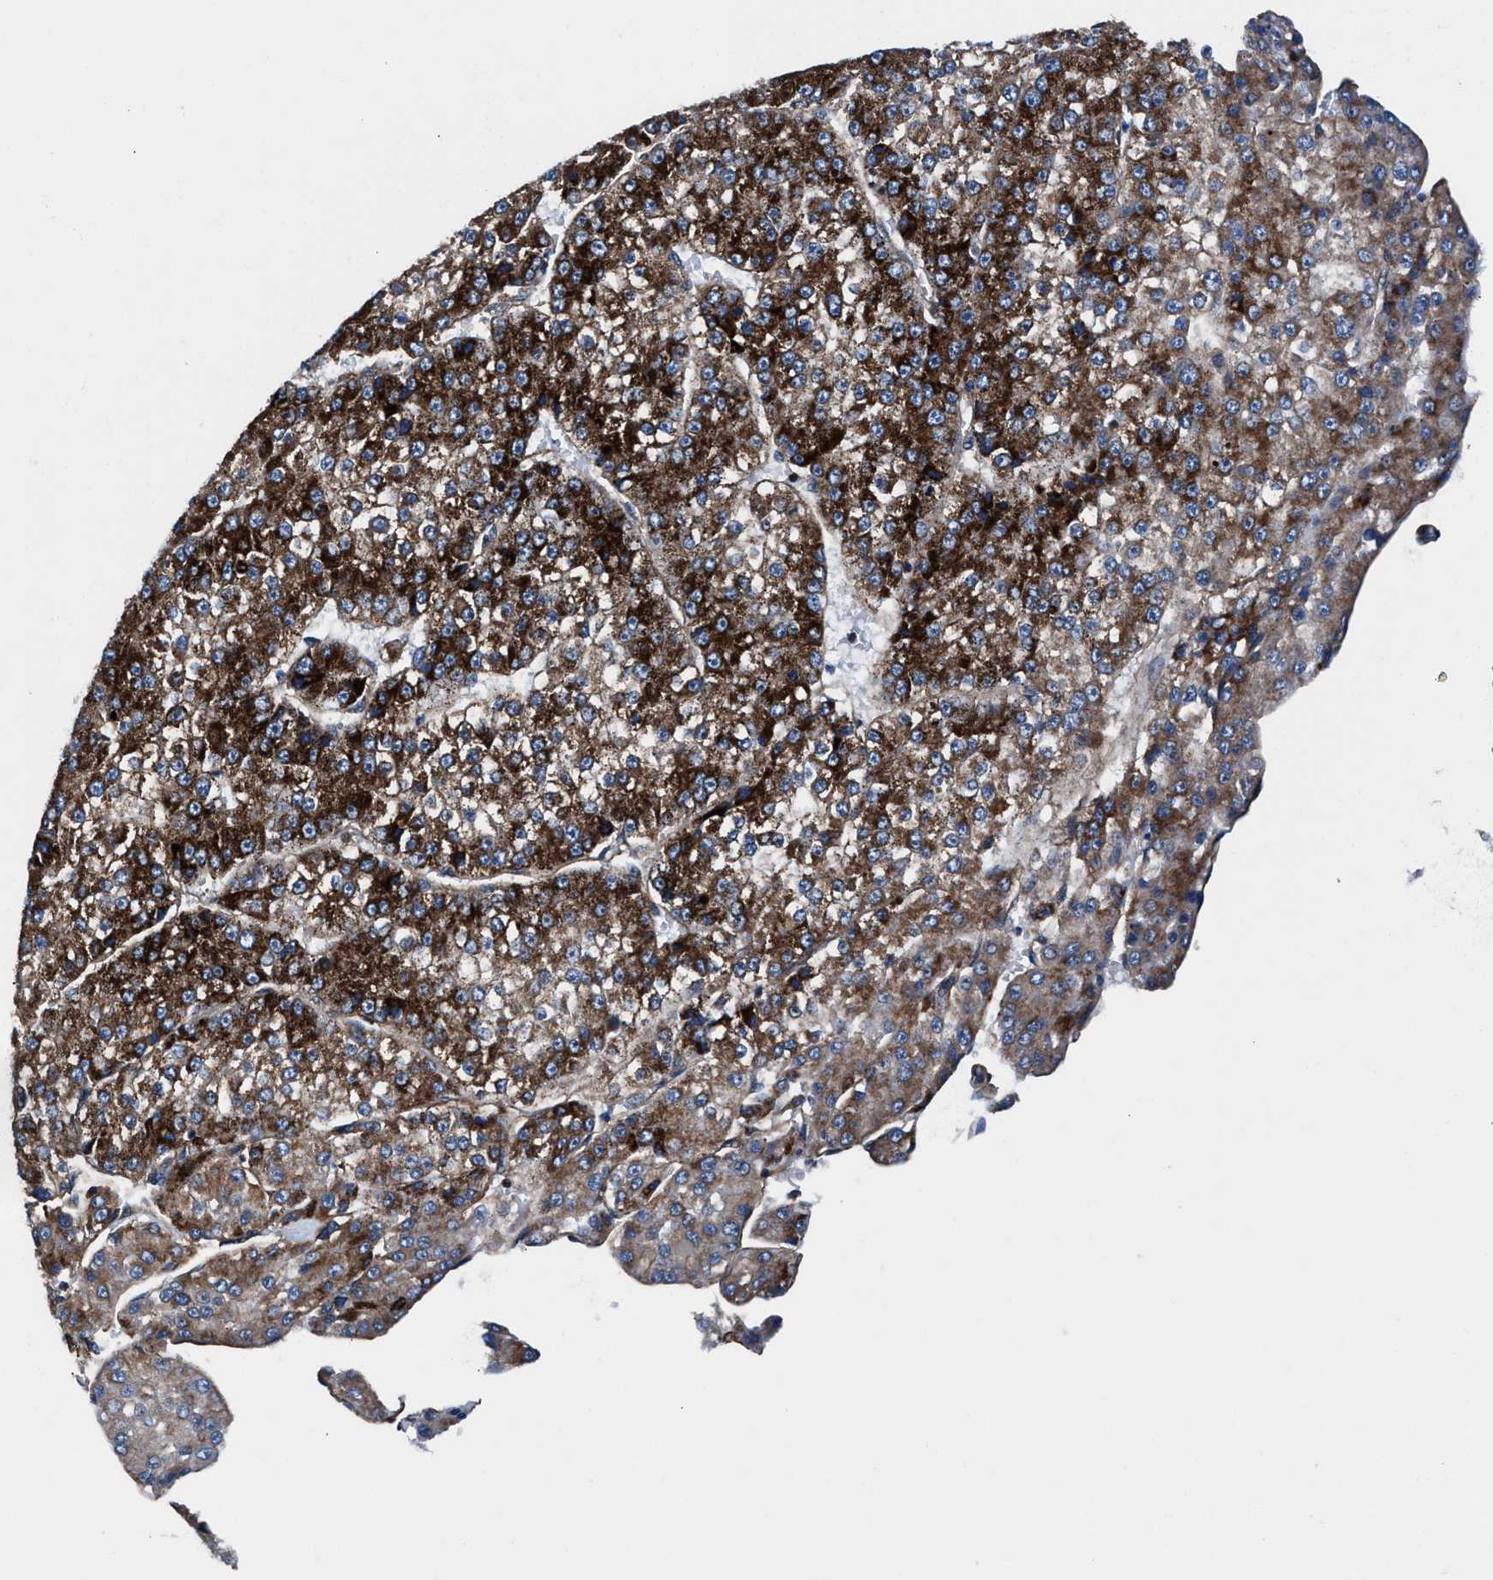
{"staining": {"intensity": "strong", "quantity": ">75%", "location": "cytoplasmic/membranous"}, "tissue": "liver cancer", "cell_type": "Tumor cells", "image_type": "cancer", "snomed": [{"axis": "morphology", "description": "Carcinoma, Hepatocellular, NOS"}, {"axis": "topography", "description": "Liver"}], "caption": "About >75% of tumor cells in liver hepatocellular carcinoma reveal strong cytoplasmic/membranous protein positivity as visualized by brown immunohistochemical staining.", "gene": "NKTR", "patient": {"sex": "female", "age": 73}}